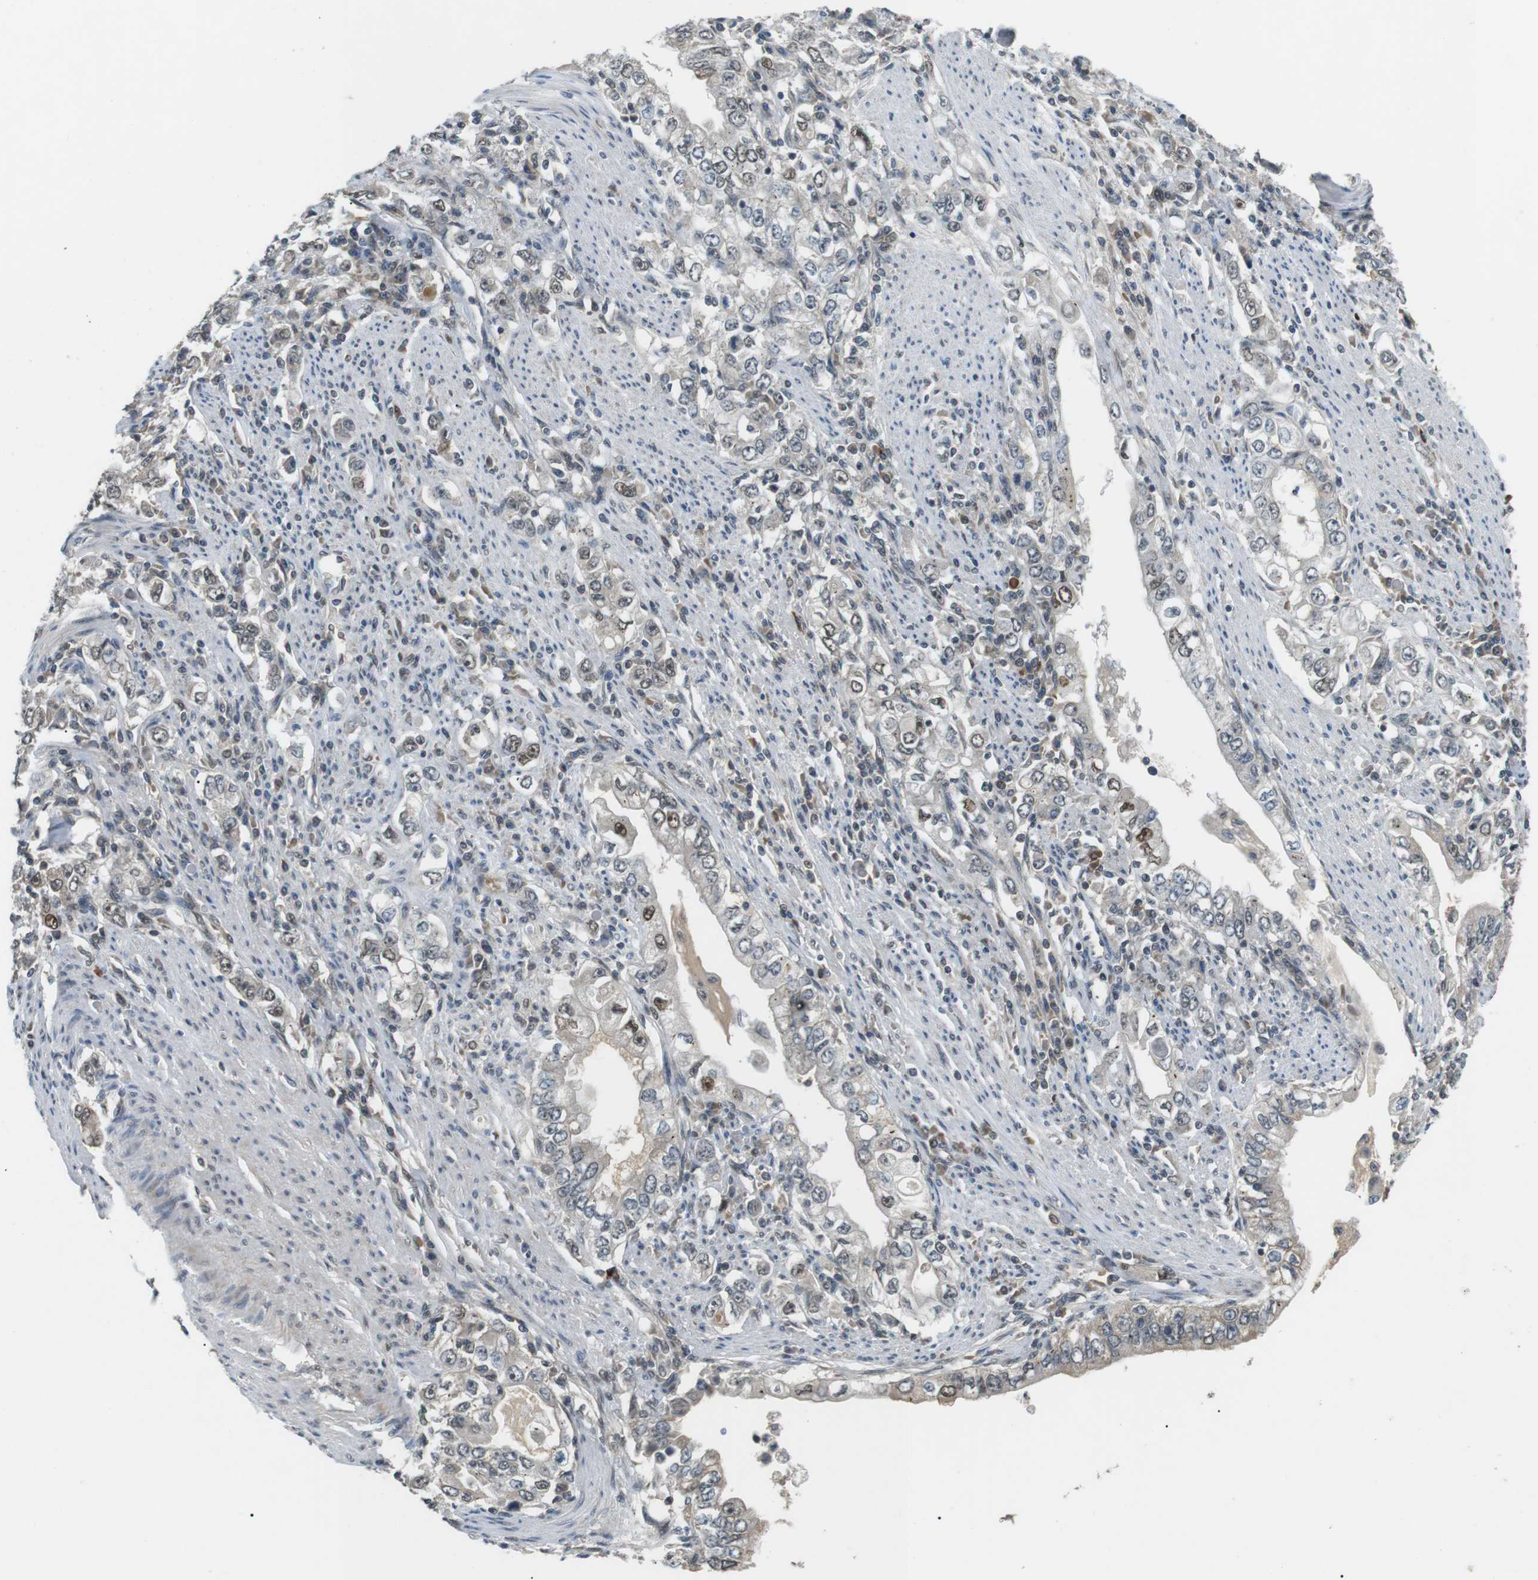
{"staining": {"intensity": "weak", "quantity": "<25%", "location": "nuclear"}, "tissue": "stomach cancer", "cell_type": "Tumor cells", "image_type": "cancer", "snomed": [{"axis": "morphology", "description": "Adenocarcinoma, NOS"}, {"axis": "topography", "description": "Stomach, lower"}], "caption": "The image reveals no staining of tumor cells in adenocarcinoma (stomach). (Brightfield microscopy of DAB (3,3'-diaminobenzidine) IHC at high magnification).", "gene": "ORAI3", "patient": {"sex": "female", "age": 72}}